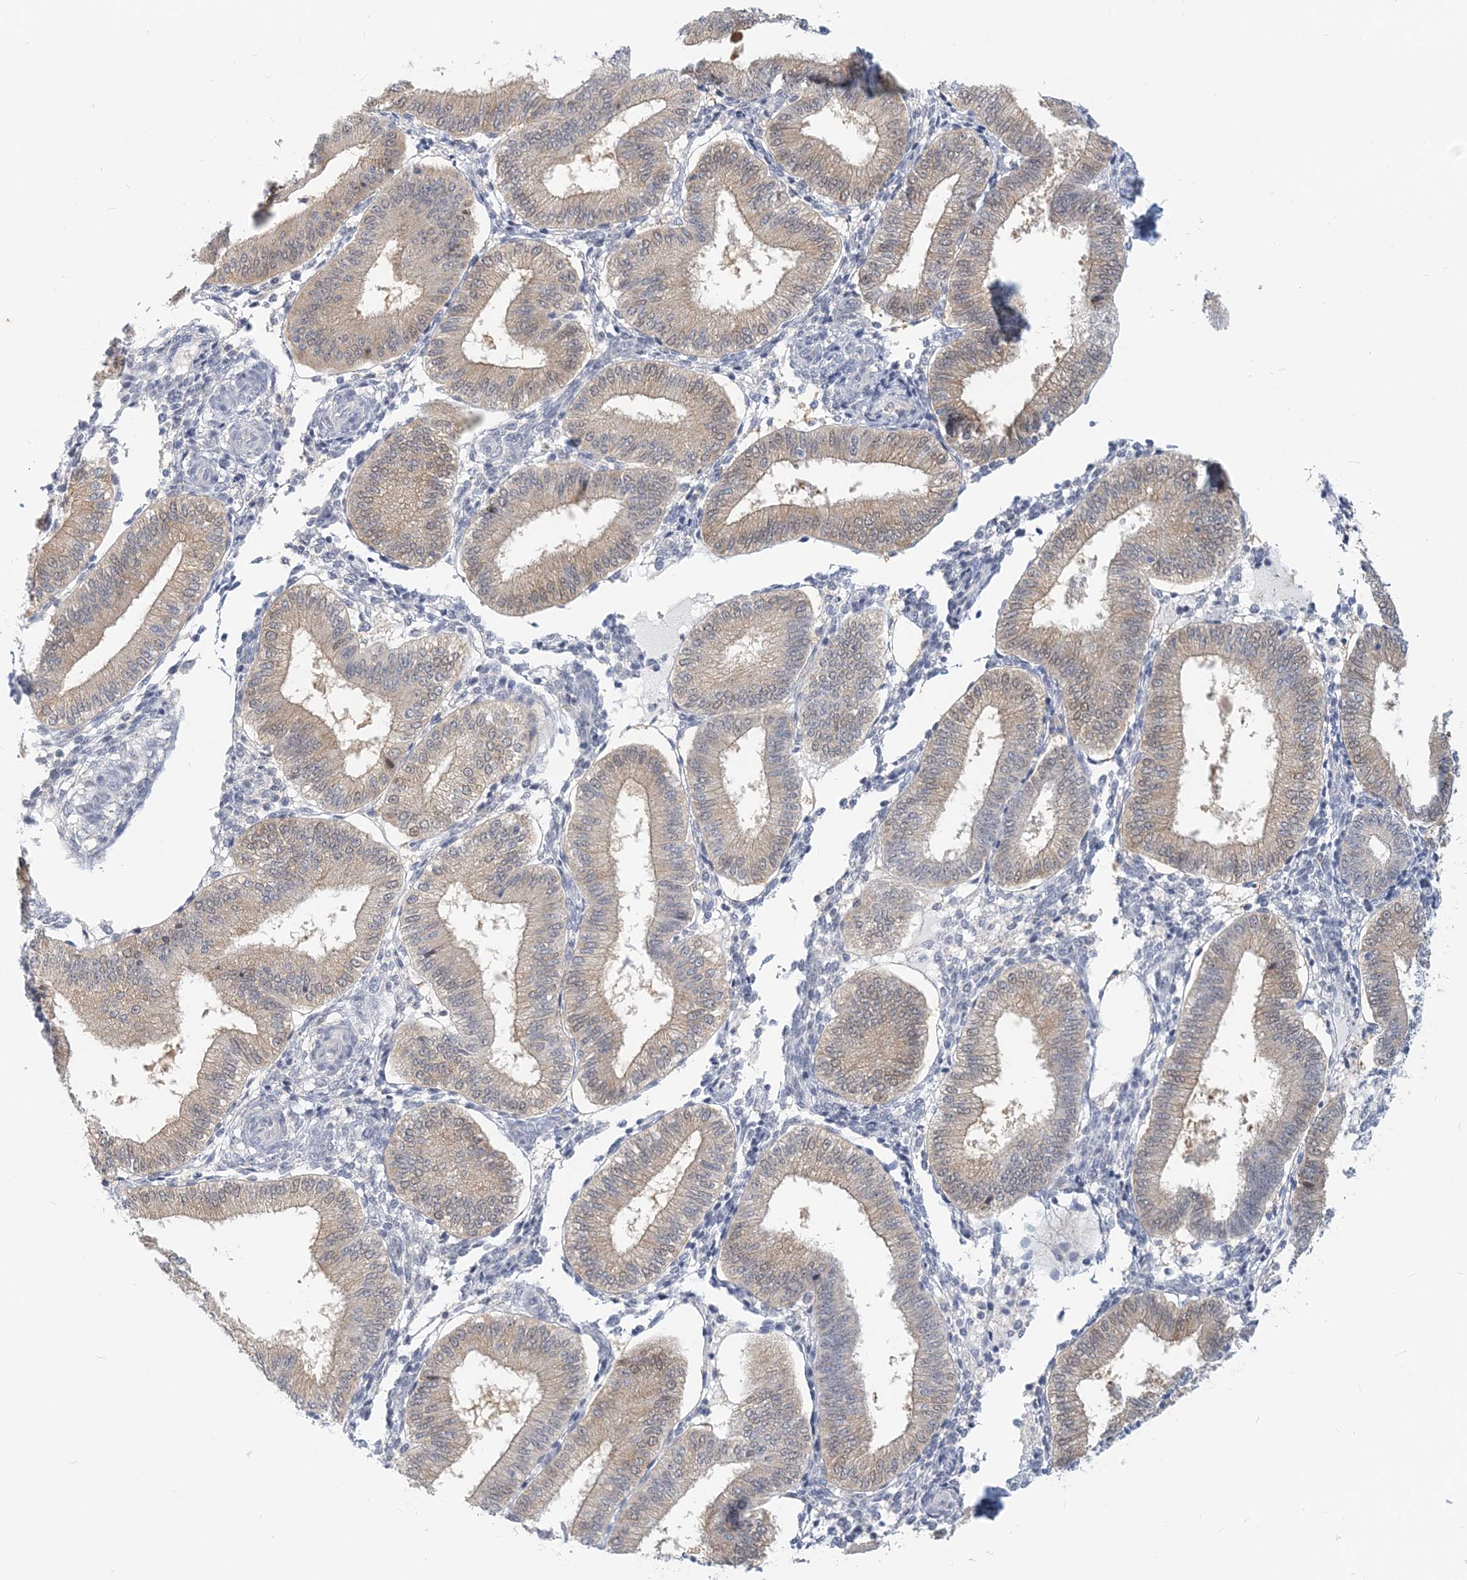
{"staining": {"intensity": "negative", "quantity": "none", "location": "none"}, "tissue": "endometrium", "cell_type": "Cells in endometrial stroma", "image_type": "normal", "snomed": [{"axis": "morphology", "description": "Normal tissue, NOS"}, {"axis": "topography", "description": "Endometrium"}], "caption": "The micrograph displays no staining of cells in endometrial stroma in normal endometrium. (Brightfield microscopy of DAB (3,3'-diaminobenzidine) immunohistochemistry at high magnification).", "gene": "GMPPA", "patient": {"sex": "female", "age": 39}}